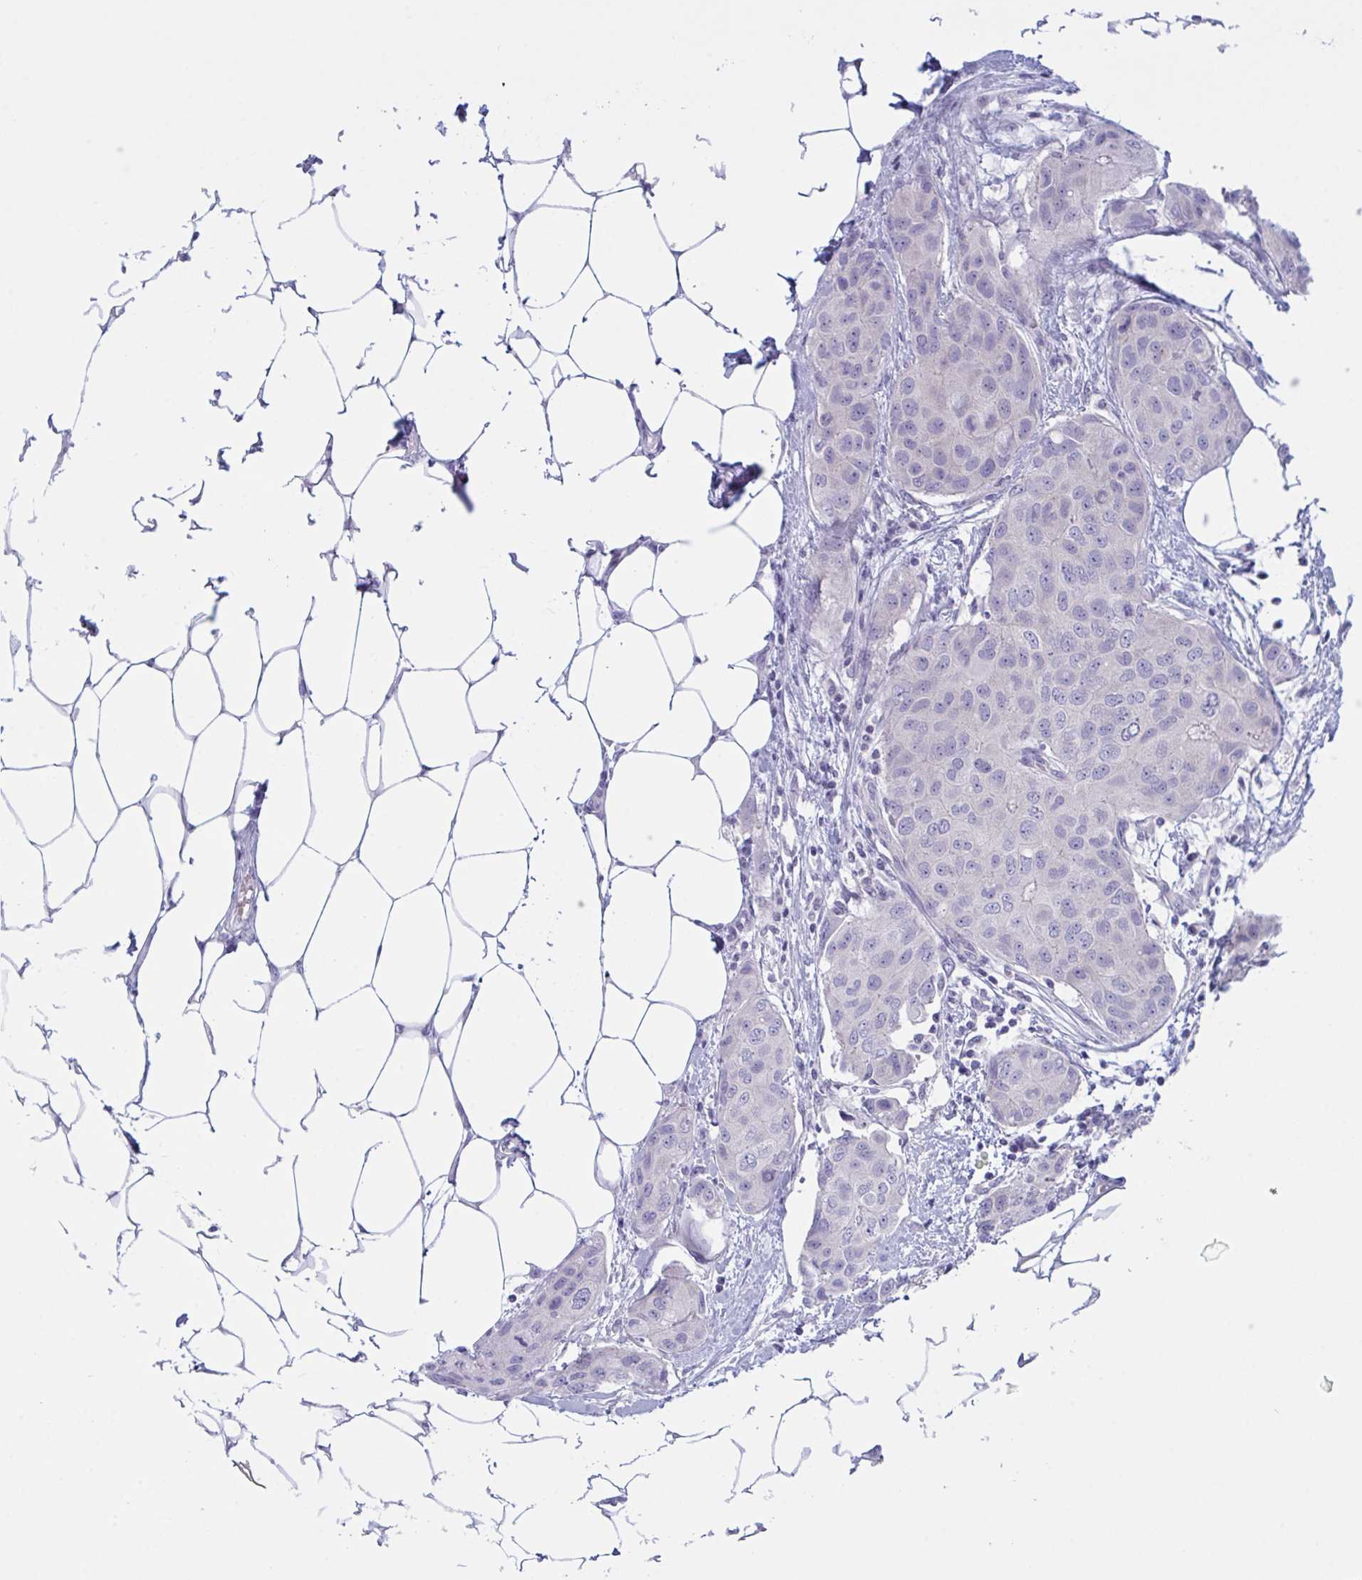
{"staining": {"intensity": "negative", "quantity": "none", "location": "none"}, "tissue": "breast cancer", "cell_type": "Tumor cells", "image_type": "cancer", "snomed": [{"axis": "morphology", "description": "Duct carcinoma"}, {"axis": "topography", "description": "Breast"}, {"axis": "topography", "description": "Lymph node"}], "caption": "Tumor cells show no significant staining in breast cancer. The staining was performed using DAB (3,3'-diaminobenzidine) to visualize the protein expression in brown, while the nuclei were stained in blue with hematoxylin (Magnification: 20x).", "gene": "NAA30", "patient": {"sex": "female", "age": 80}}